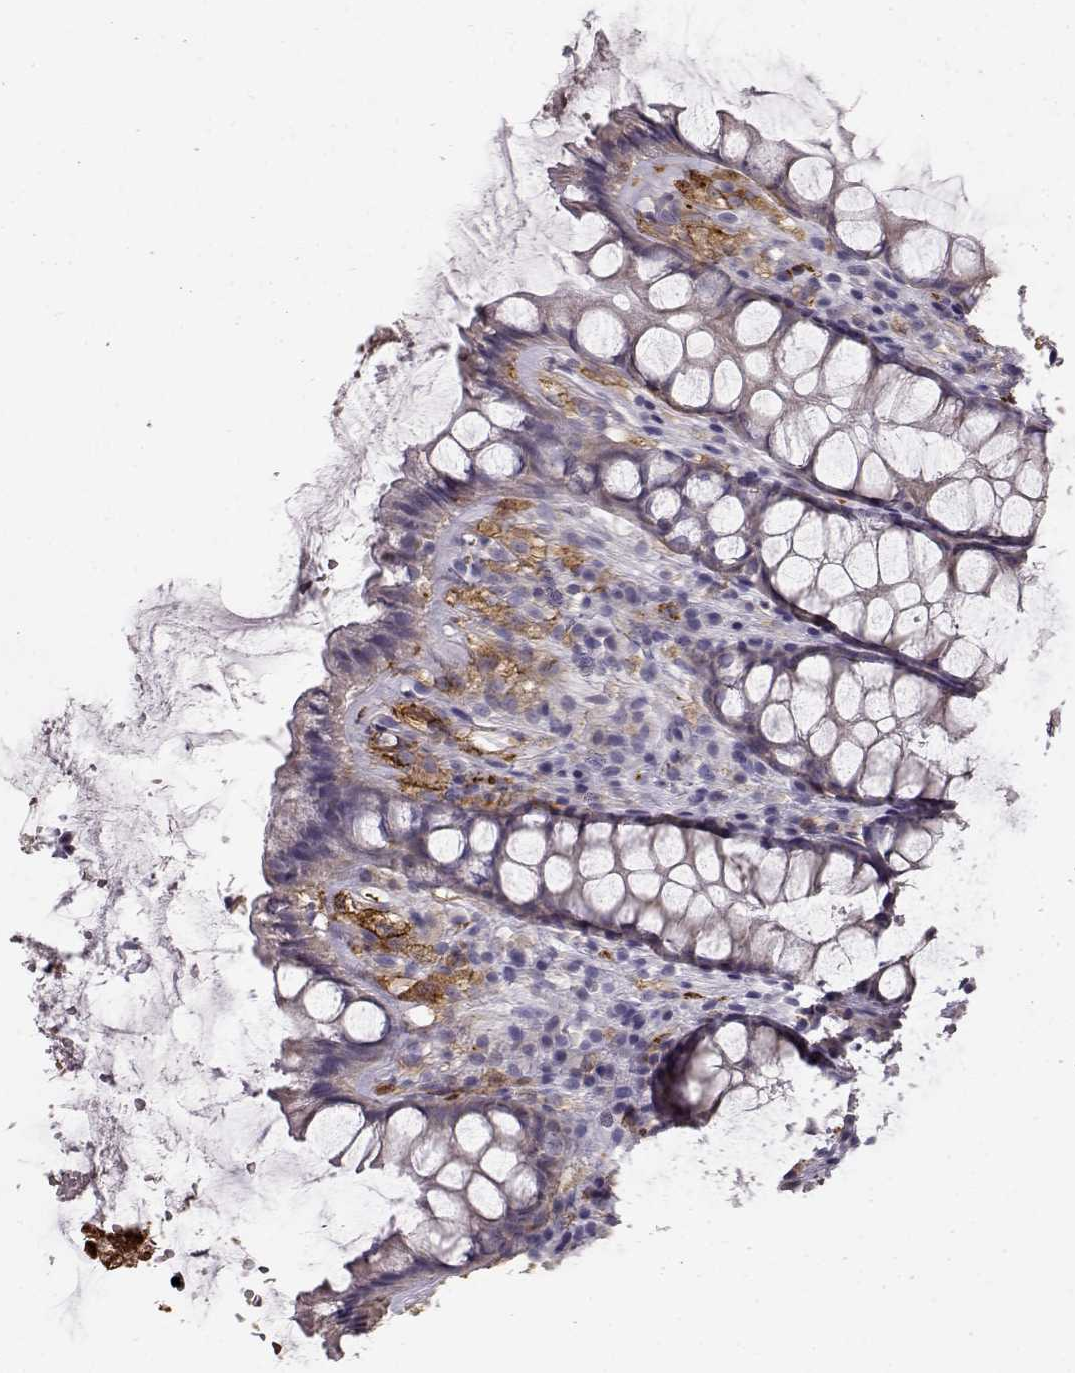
{"staining": {"intensity": "negative", "quantity": "none", "location": "none"}, "tissue": "rectum", "cell_type": "Glandular cells", "image_type": "normal", "snomed": [{"axis": "morphology", "description": "Normal tissue, NOS"}, {"axis": "topography", "description": "Rectum"}], "caption": "There is no significant expression in glandular cells of rectum. The staining was performed using DAB (3,3'-diaminobenzidine) to visualize the protein expression in brown, while the nuclei were stained in blue with hematoxylin (Magnification: 20x).", "gene": "CCNF", "patient": {"sex": "female", "age": 62}}